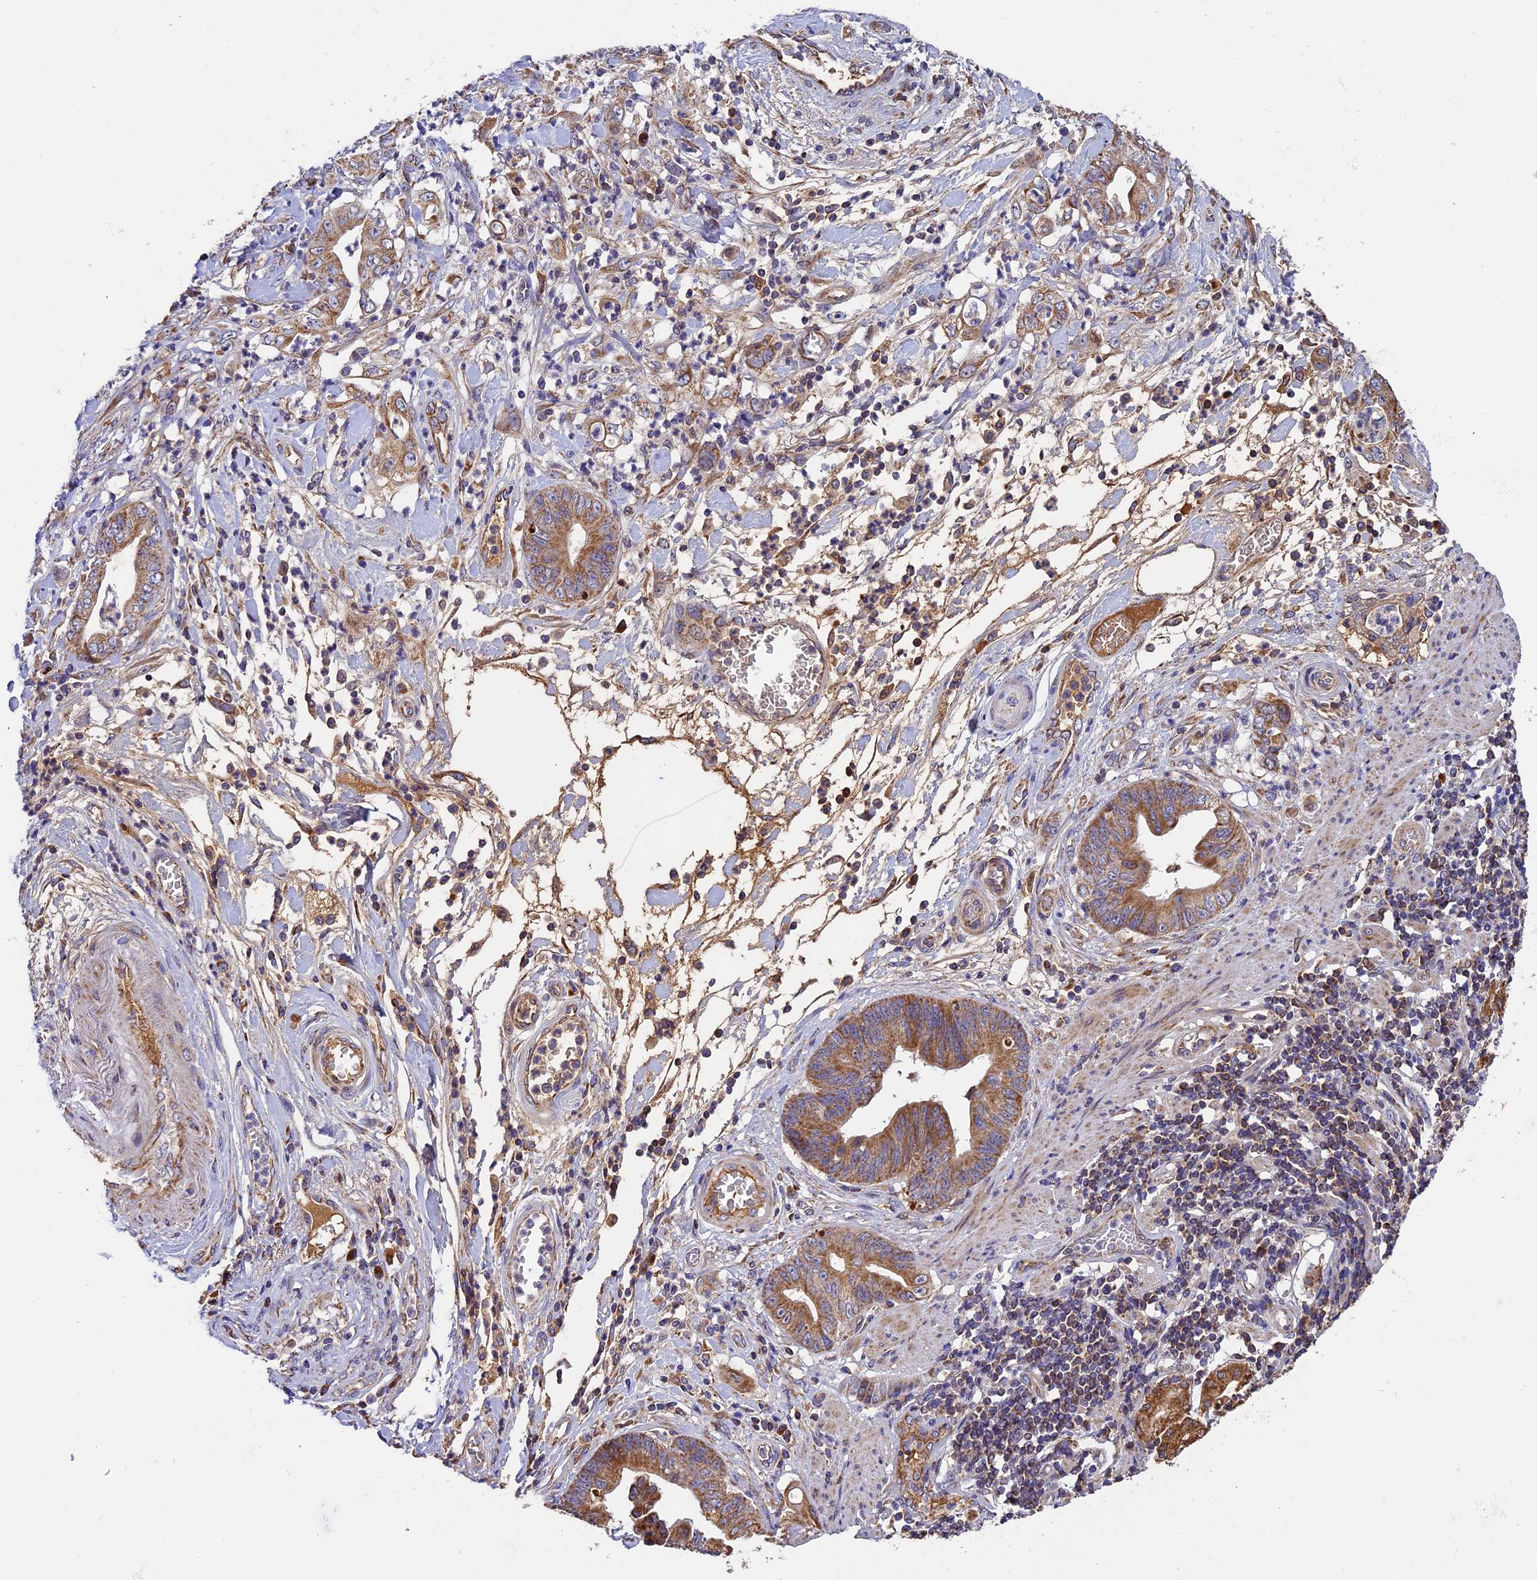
{"staining": {"intensity": "moderate", "quantity": ">75%", "location": "cytoplasmic/membranous"}, "tissue": "stomach cancer", "cell_type": "Tumor cells", "image_type": "cancer", "snomed": [{"axis": "morphology", "description": "Adenocarcinoma, NOS"}, {"axis": "topography", "description": "Stomach"}], "caption": "IHC (DAB) staining of adenocarcinoma (stomach) exhibits moderate cytoplasmic/membranous protein positivity in approximately >75% of tumor cells.", "gene": "OCEL1", "patient": {"sex": "female", "age": 73}}